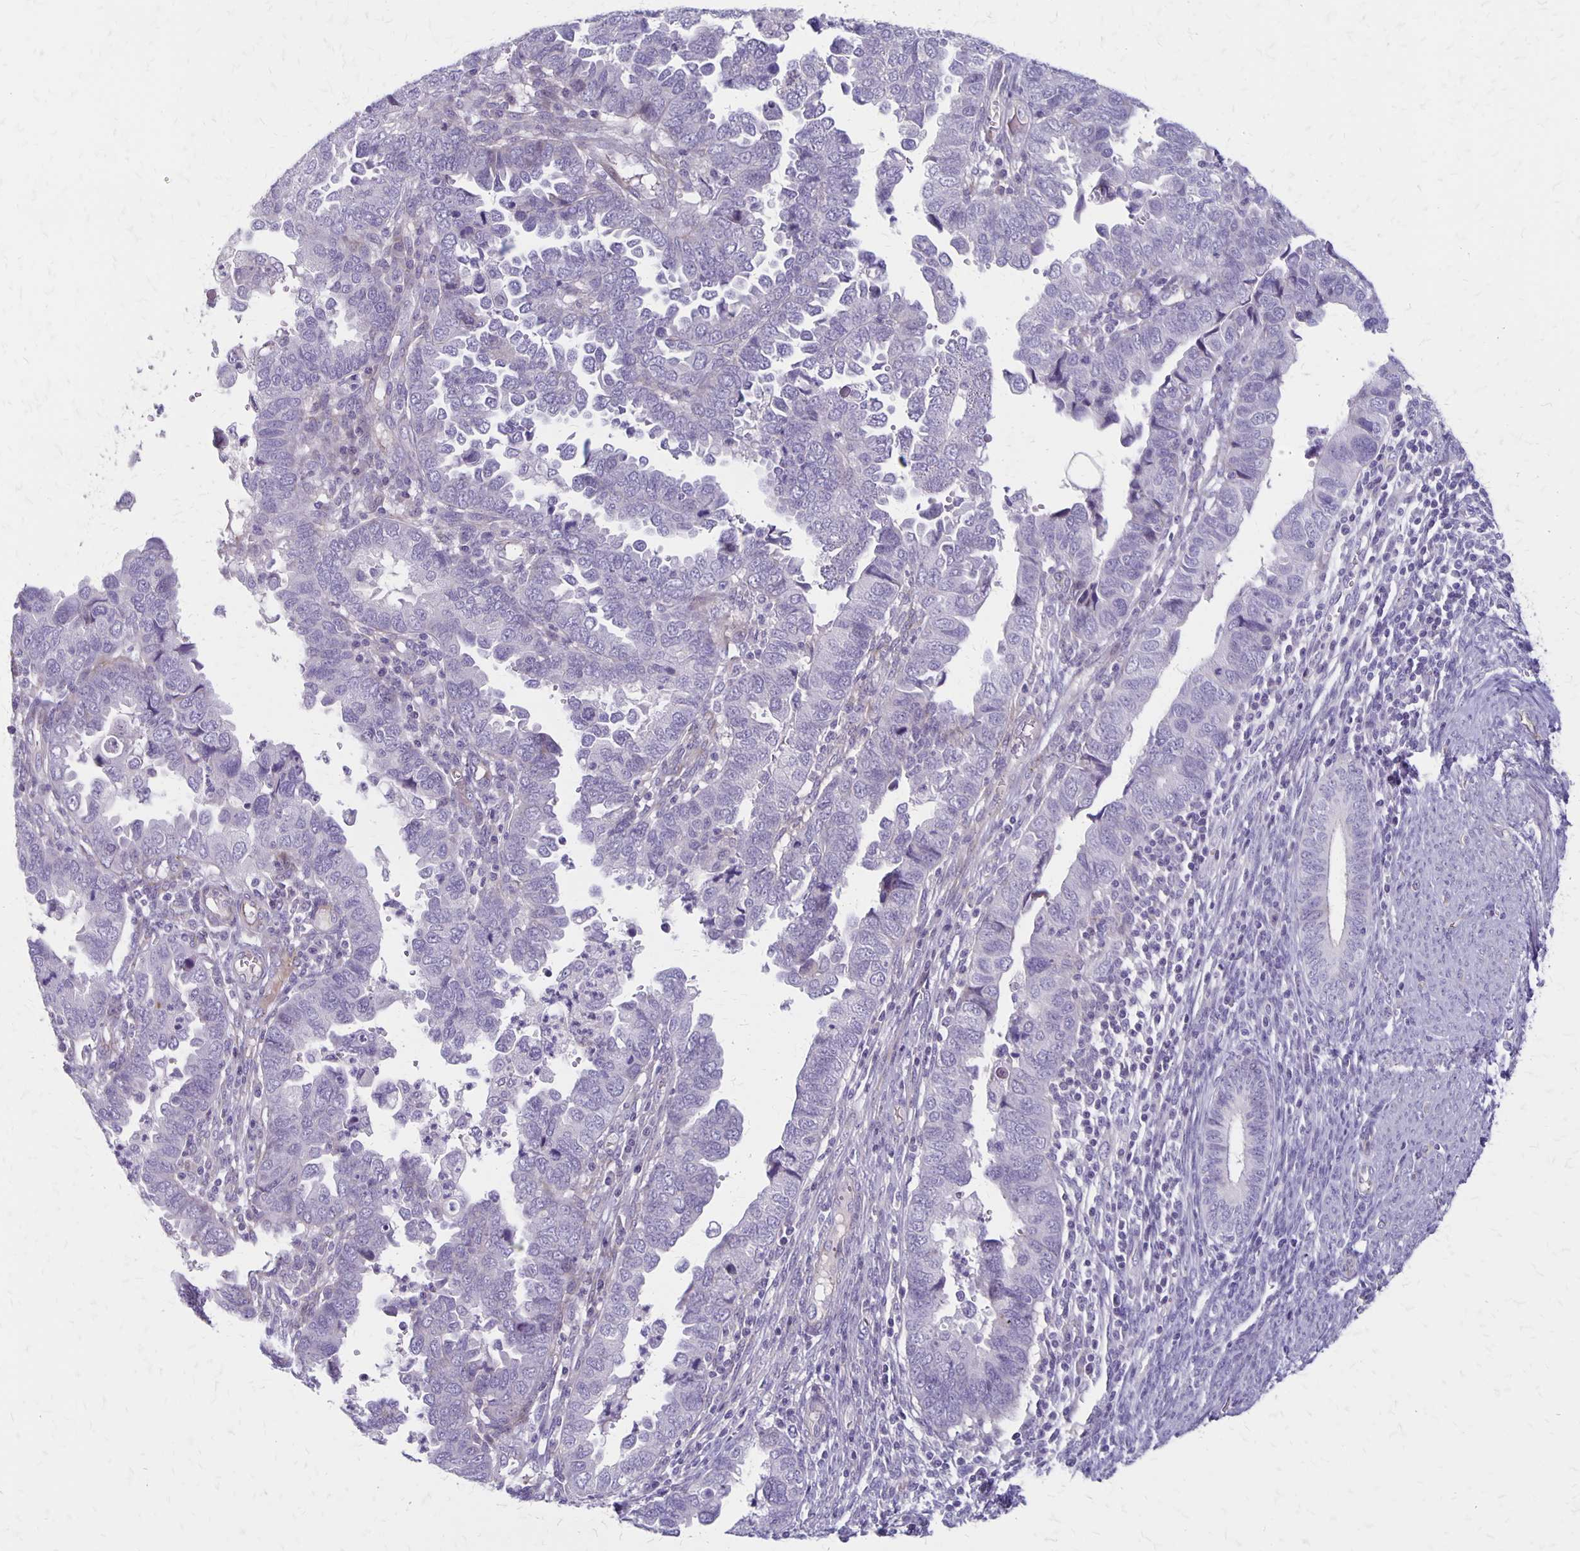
{"staining": {"intensity": "negative", "quantity": "none", "location": "none"}, "tissue": "endometrial cancer", "cell_type": "Tumor cells", "image_type": "cancer", "snomed": [{"axis": "morphology", "description": "Adenocarcinoma, NOS"}, {"axis": "topography", "description": "Endometrium"}], "caption": "Immunohistochemical staining of human endometrial cancer reveals no significant staining in tumor cells.", "gene": "HOMER1", "patient": {"sex": "female", "age": 79}}